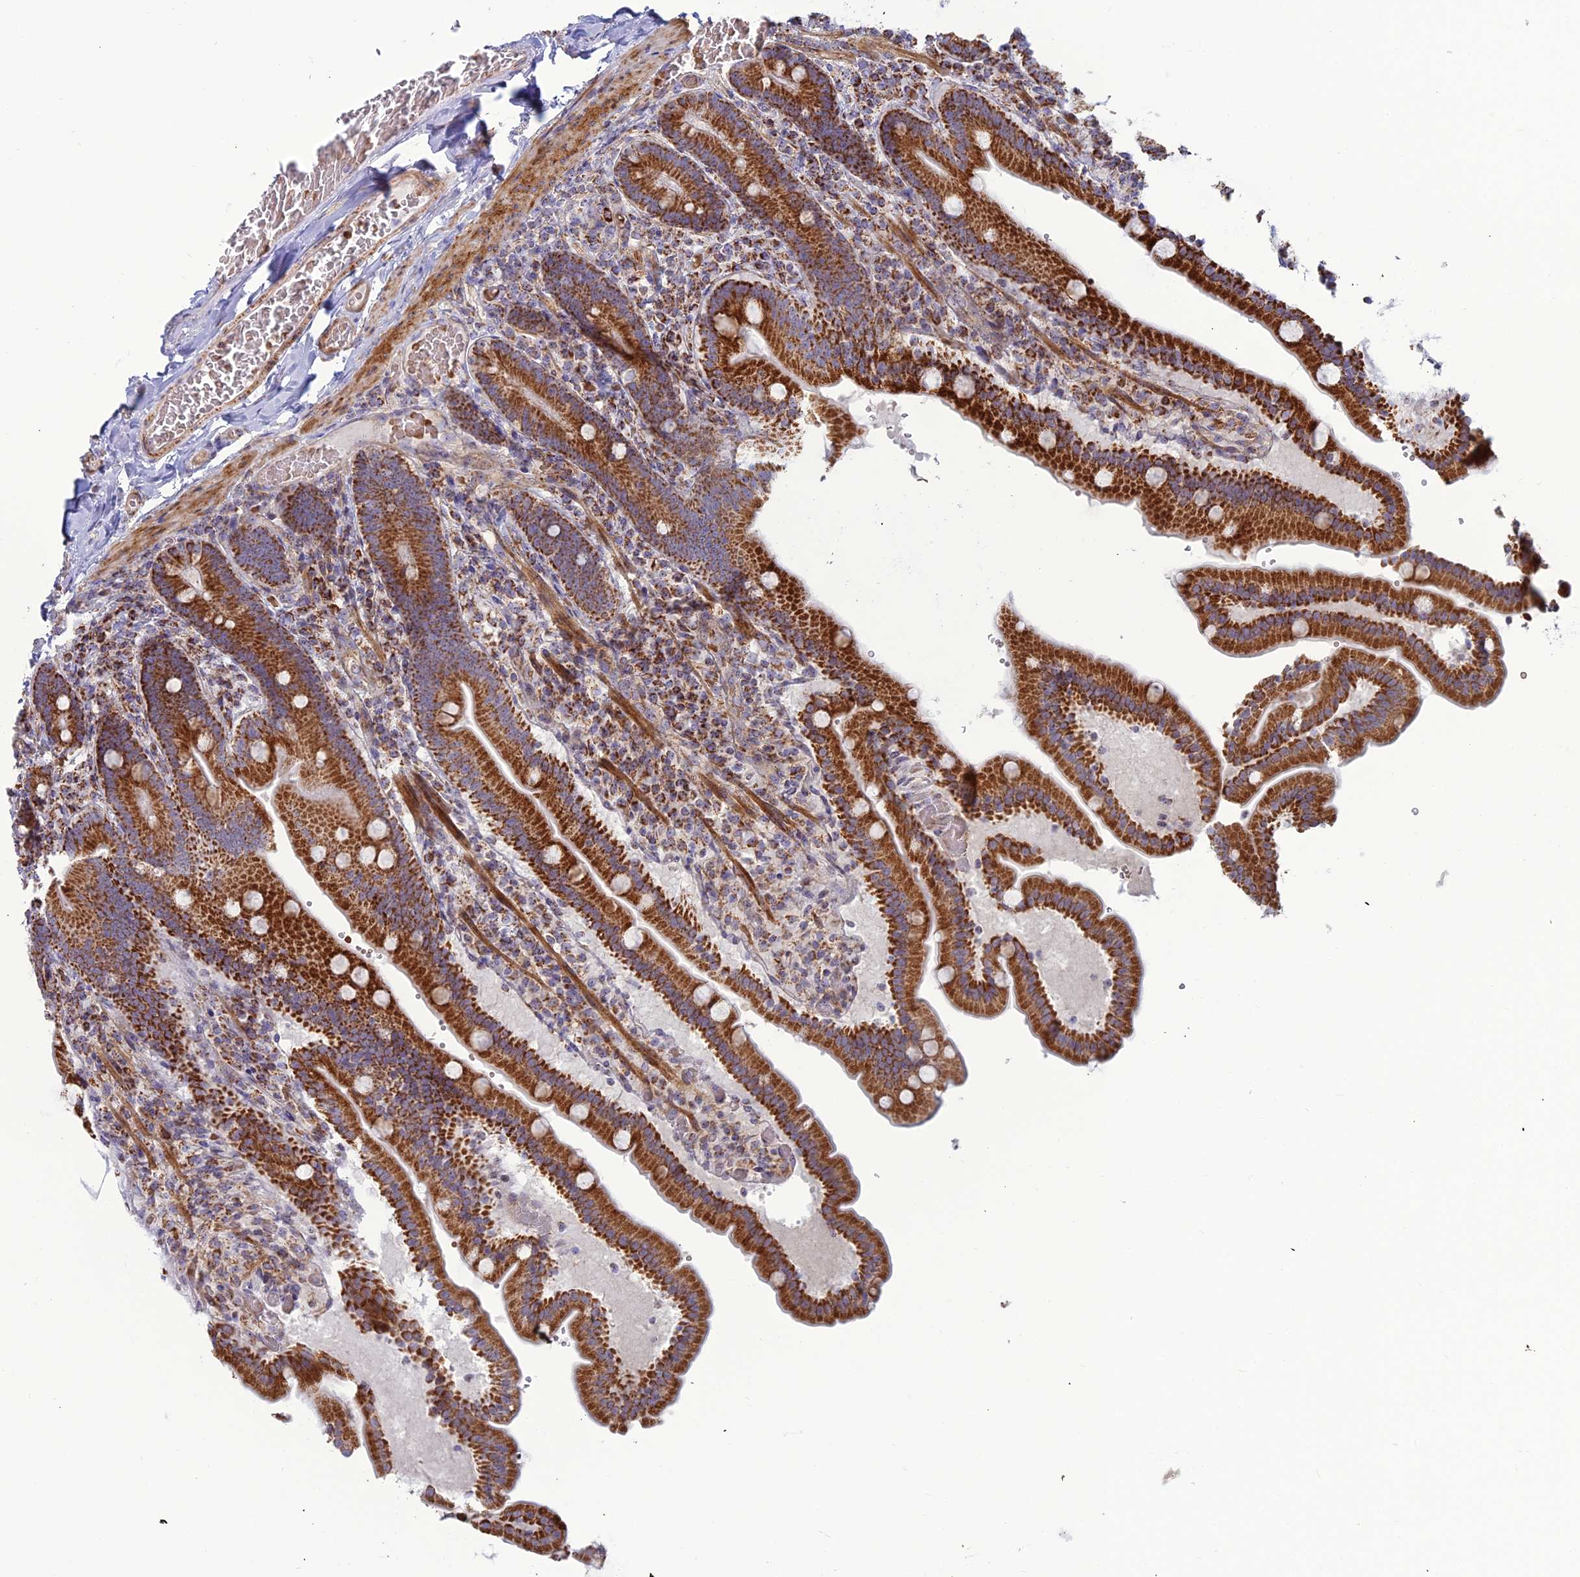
{"staining": {"intensity": "strong", "quantity": ">75%", "location": "cytoplasmic/membranous"}, "tissue": "duodenum", "cell_type": "Glandular cells", "image_type": "normal", "snomed": [{"axis": "morphology", "description": "Normal tissue, NOS"}, {"axis": "topography", "description": "Duodenum"}], "caption": "Immunohistochemistry (IHC) staining of benign duodenum, which exhibits high levels of strong cytoplasmic/membranous expression in about >75% of glandular cells indicating strong cytoplasmic/membranous protein expression. The staining was performed using DAB (brown) for protein detection and nuclei were counterstained in hematoxylin (blue).", "gene": "SLC35F4", "patient": {"sex": "female", "age": 62}}